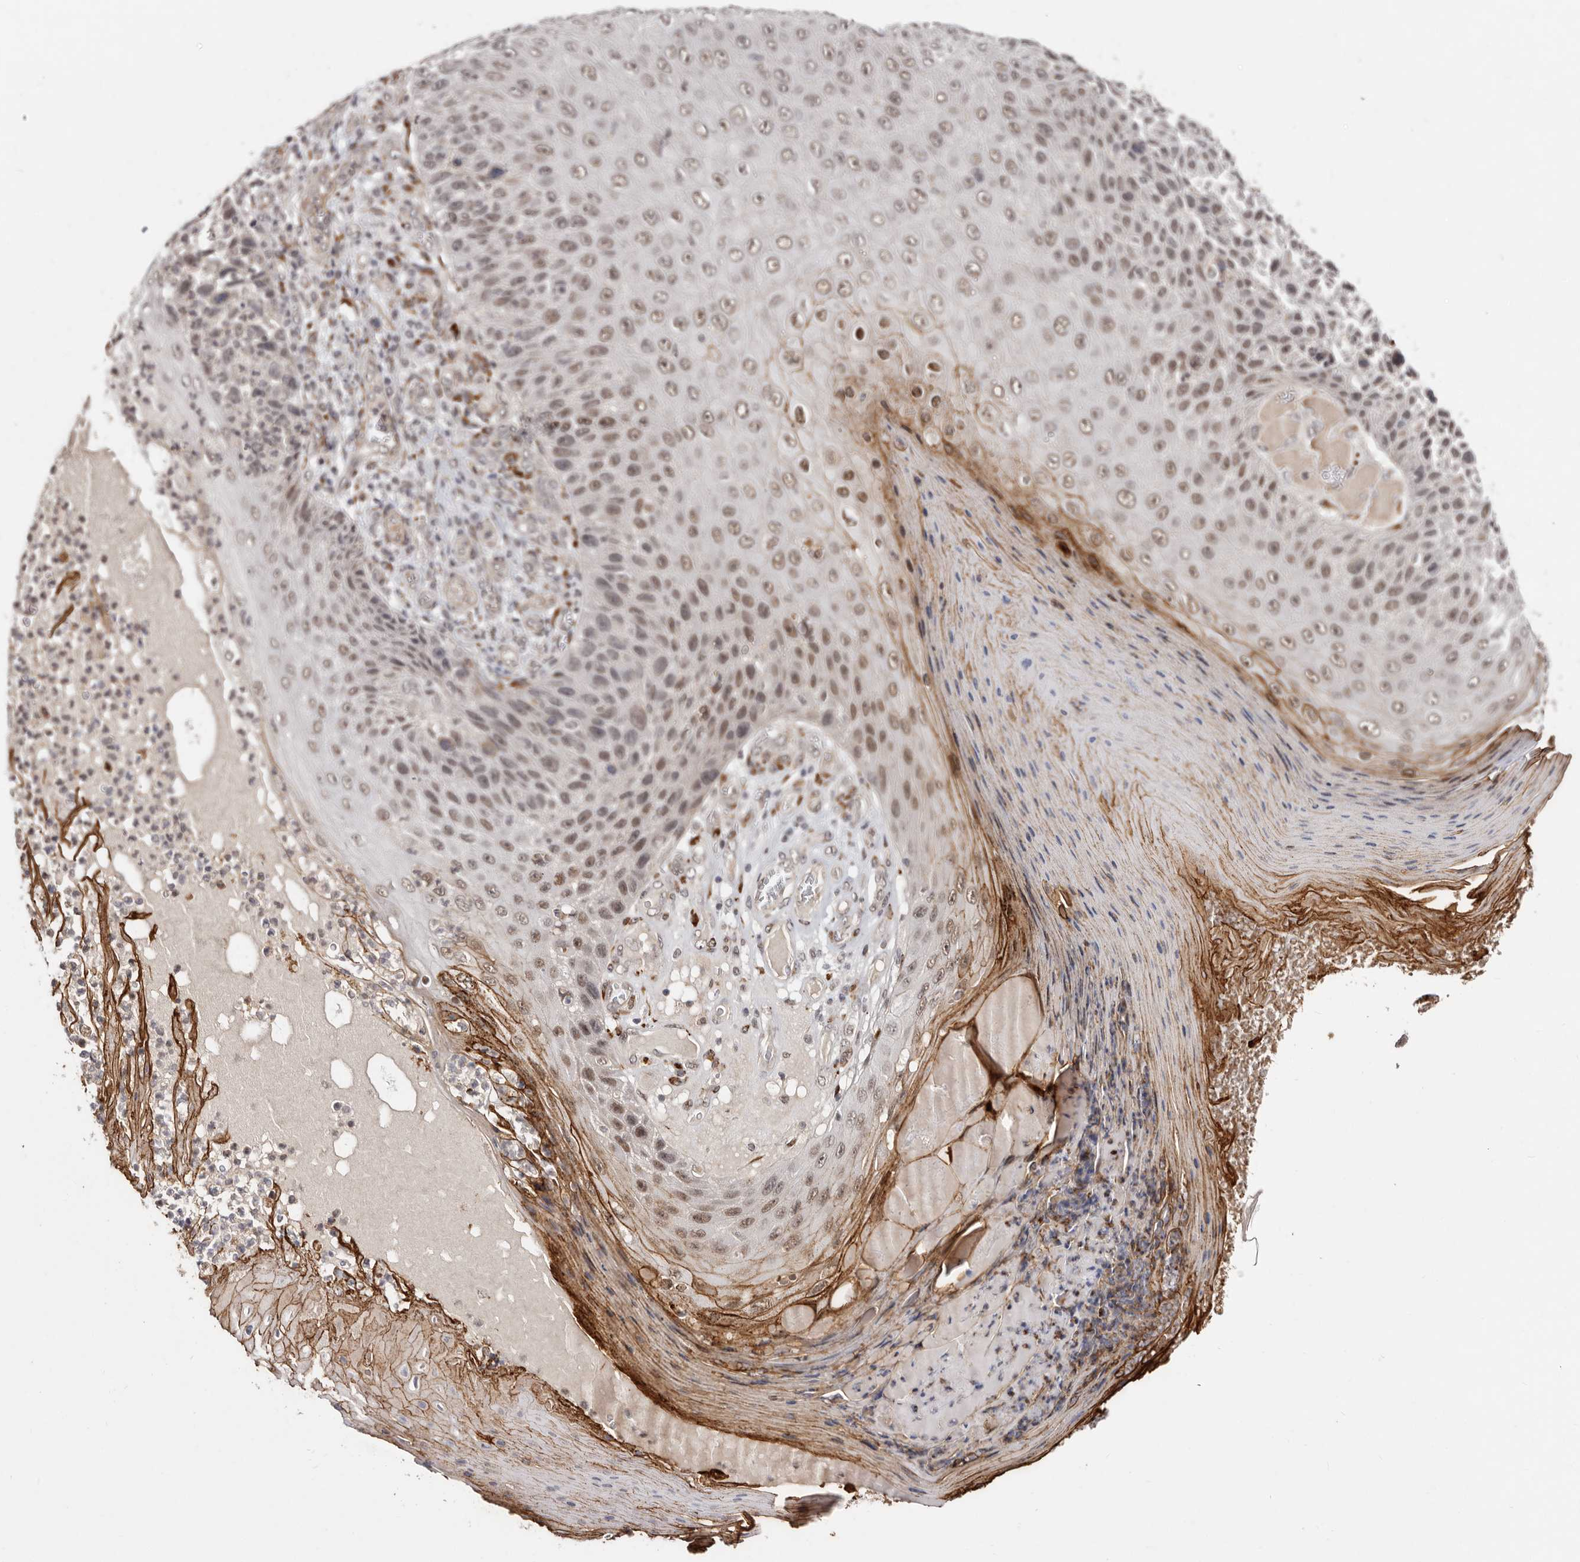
{"staining": {"intensity": "moderate", "quantity": ">75%", "location": "nuclear"}, "tissue": "skin cancer", "cell_type": "Tumor cells", "image_type": "cancer", "snomed": [{"axis": "morphology", "description": "Squamous cell carcinoma, NOS"}, {"axis": "topography", "description": "Skin"}], "caption": "Protein analysis of skin cancer (squamous cell carcinoma) tissue displays moderate nuclear expression in about >75% of tumor cells. (Brightfield microscopy of DAB IHC at high magnification).", "gene": "SRCAP", "patient": {"sex": "female", "age": 88}}